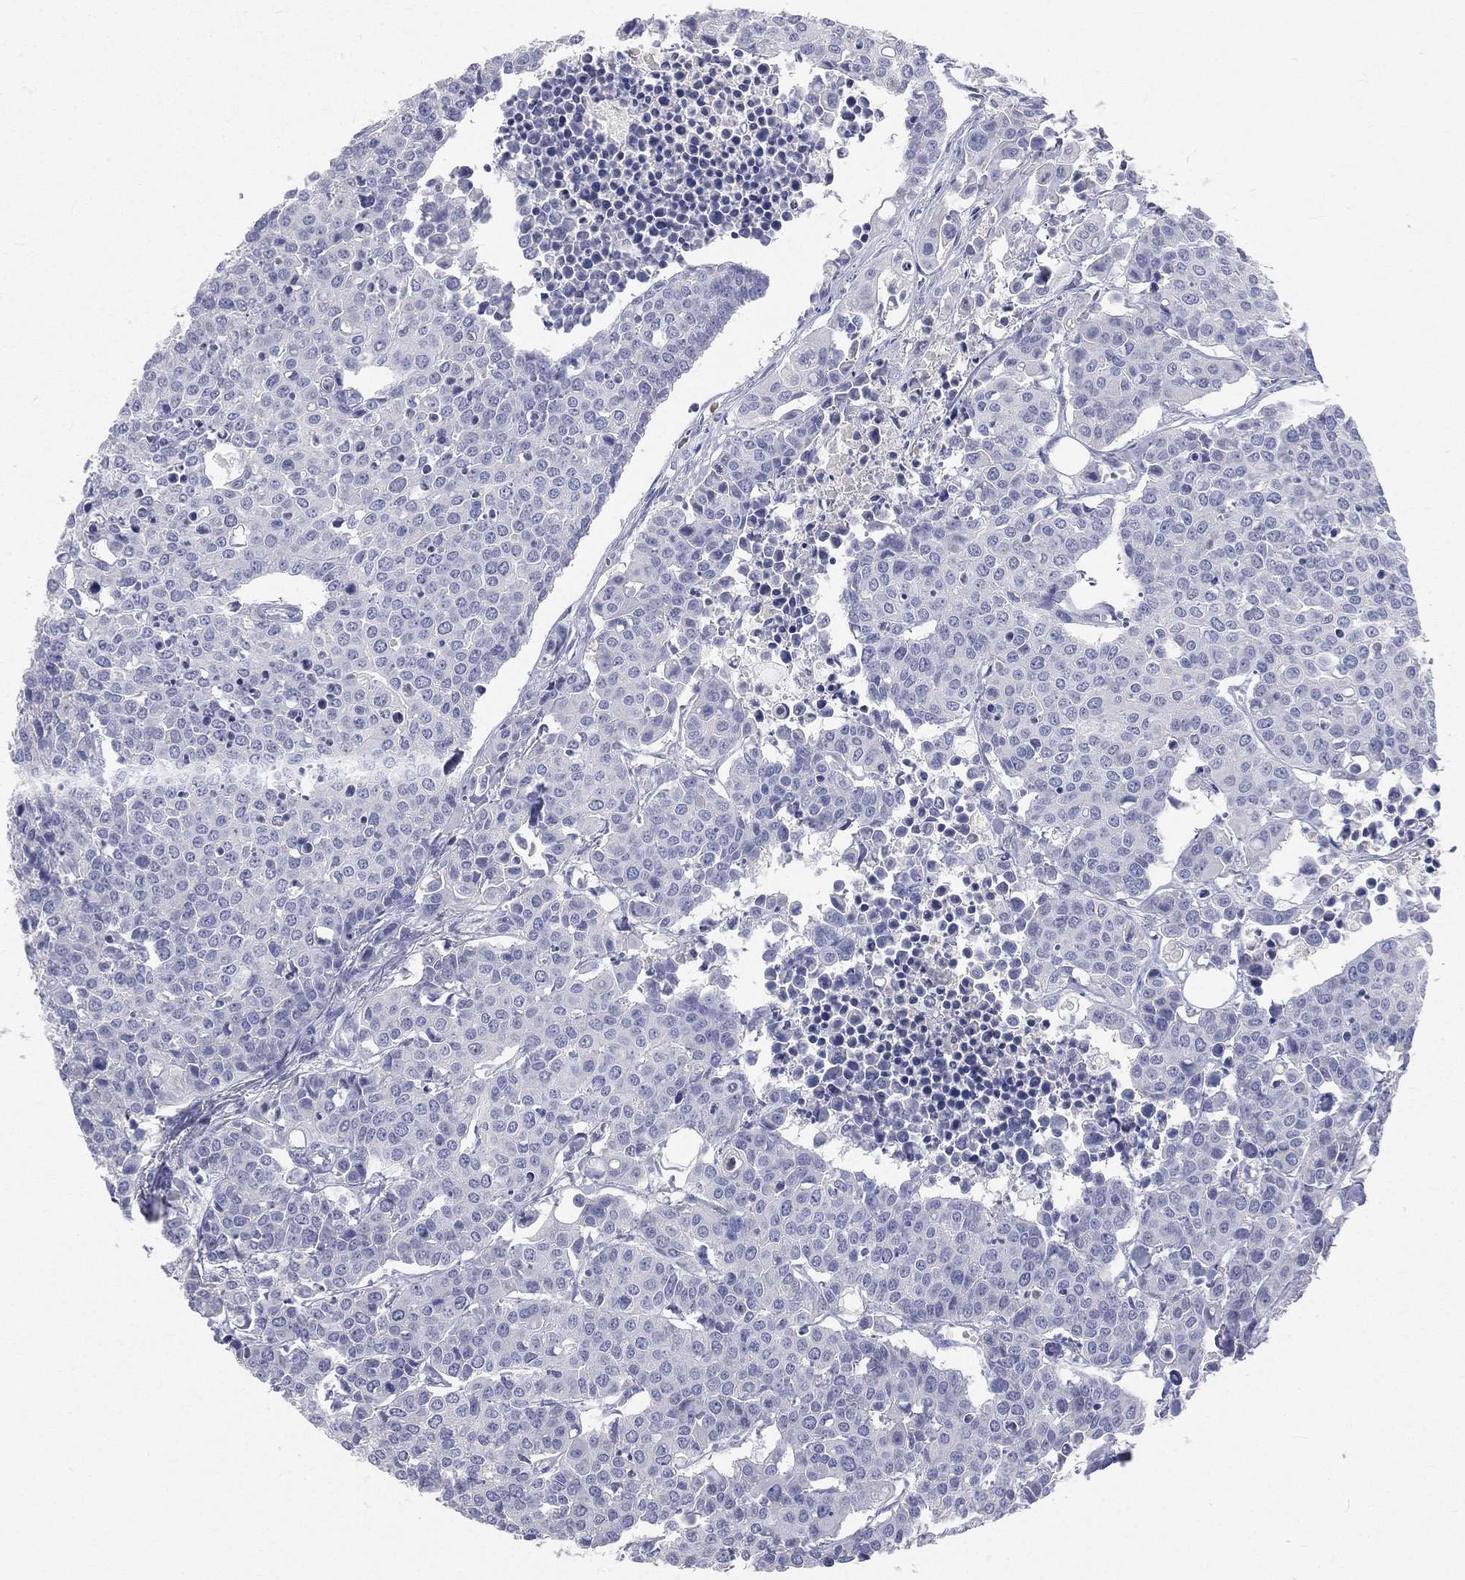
{"staining": {"intensity": "negative", "quantity": "none", "location": "none"}, "tissue": "carcinoid", "cell_type": "Tumor cells", "image_type": "cancer", "snomed": [{"axis": "morphology", "description": "Carcinoid, malignant, NOS"}, {"axis": "topography", "description": "Colon"}], "caption": "The image reveals no significant positivity in tumor cells of carcinoid.", "gene": "CD3D", "patient": {"sex": "male", "age": 81}}